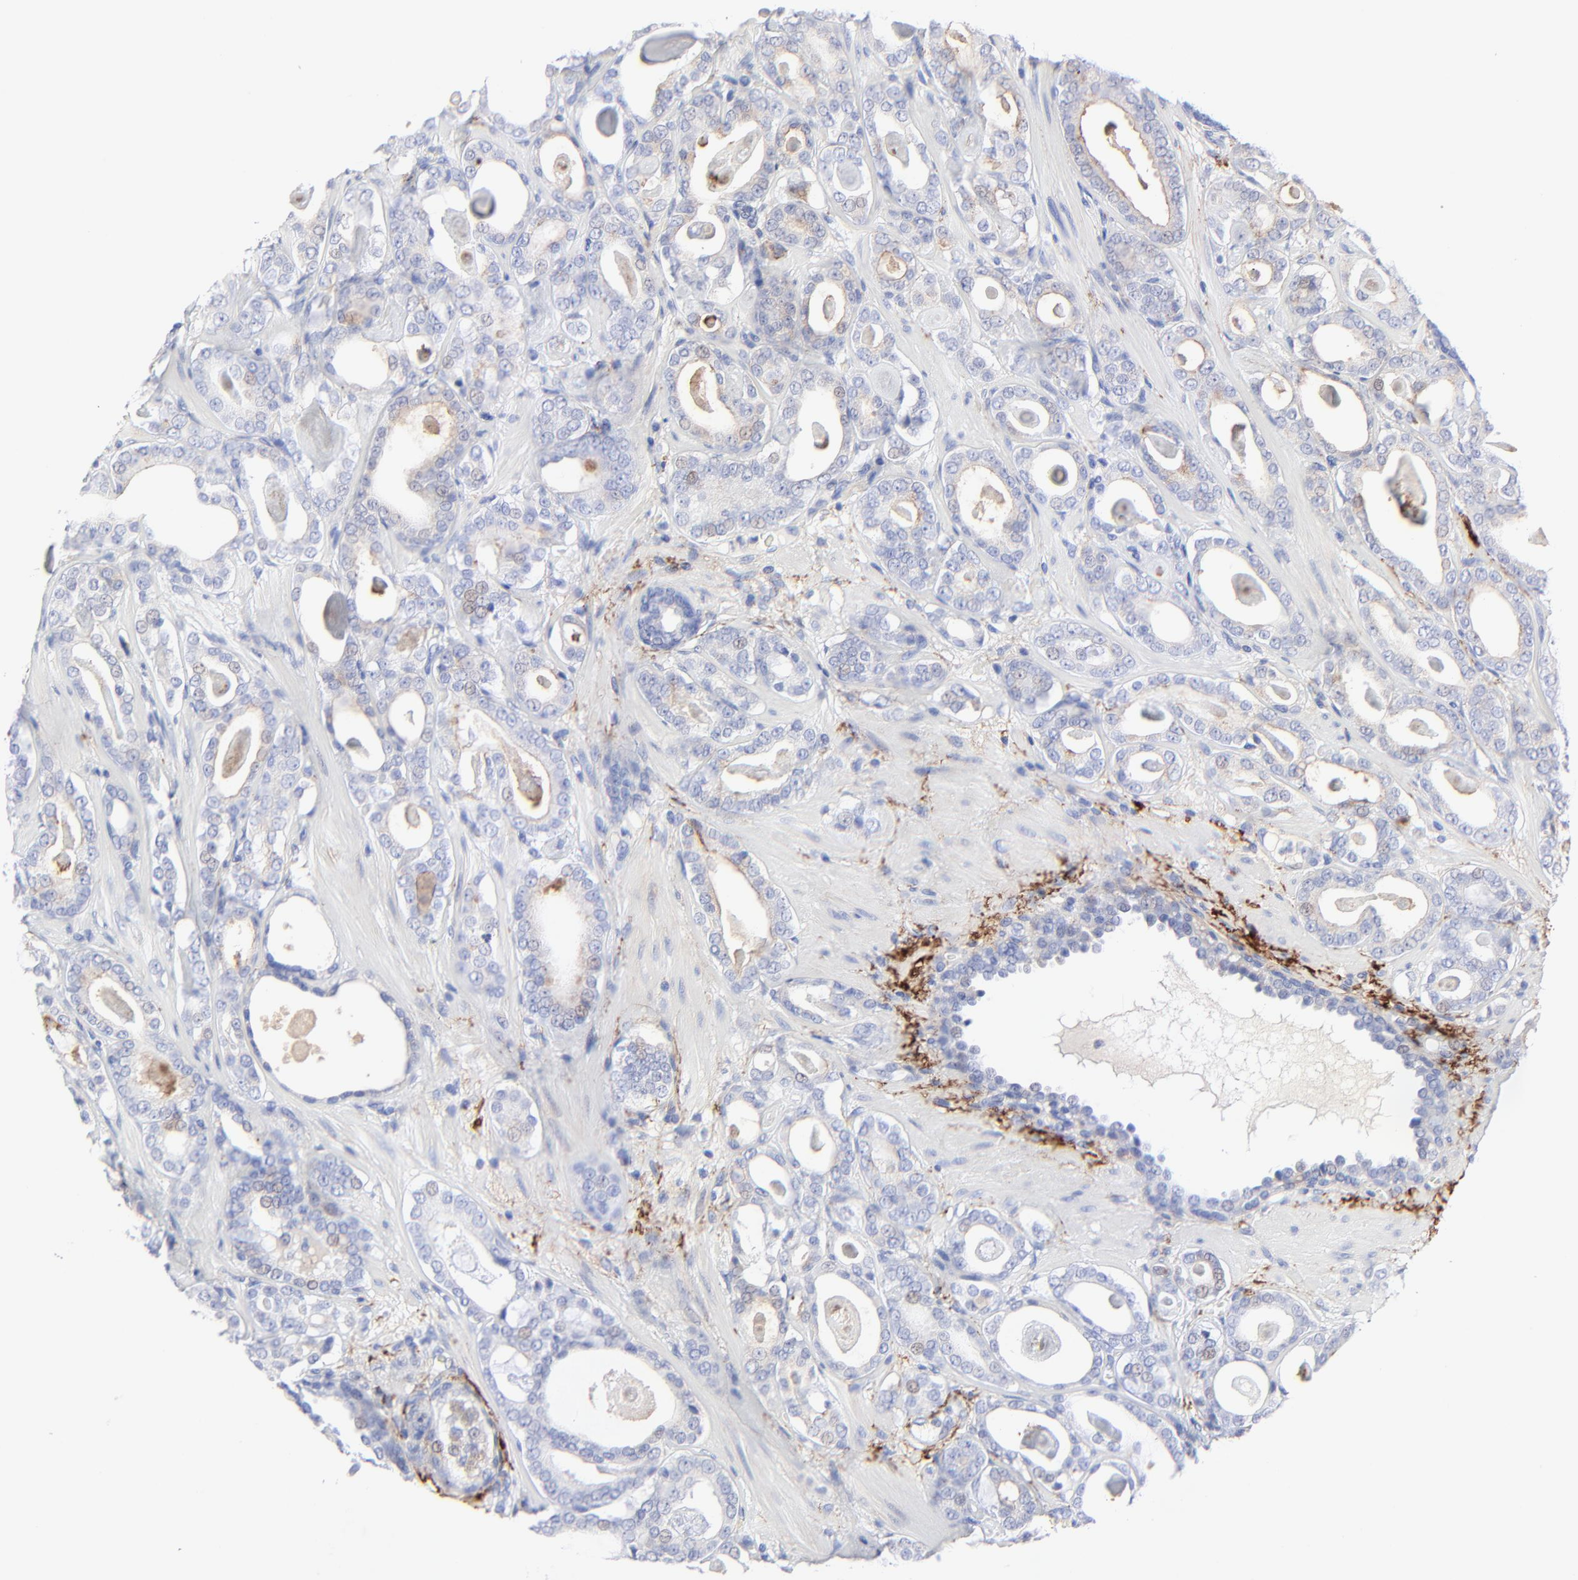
{"staining": {"intensity": "negative", "quantity": "none", "location": "none"}, "tissue": "prostate cancer", "cell_type": "Tumor cells", "image_type": "cancer", "snomed": [{"axis": "morphology", "description": "Adenocarcinoma, Low grade"}, {"axis": "topography", "description": "Prostate"}], "caption": "Immunohistochemical staining of human prostate cancer displays no significant expression in tumor cells. The staining is performed using DAB (3,3'-diaminobenzidine) brown chromogen with nuclei counter-stained in using hematoxylin.", "gene": "FBLN2", "patient": {"sex": "male", "age": 57}}